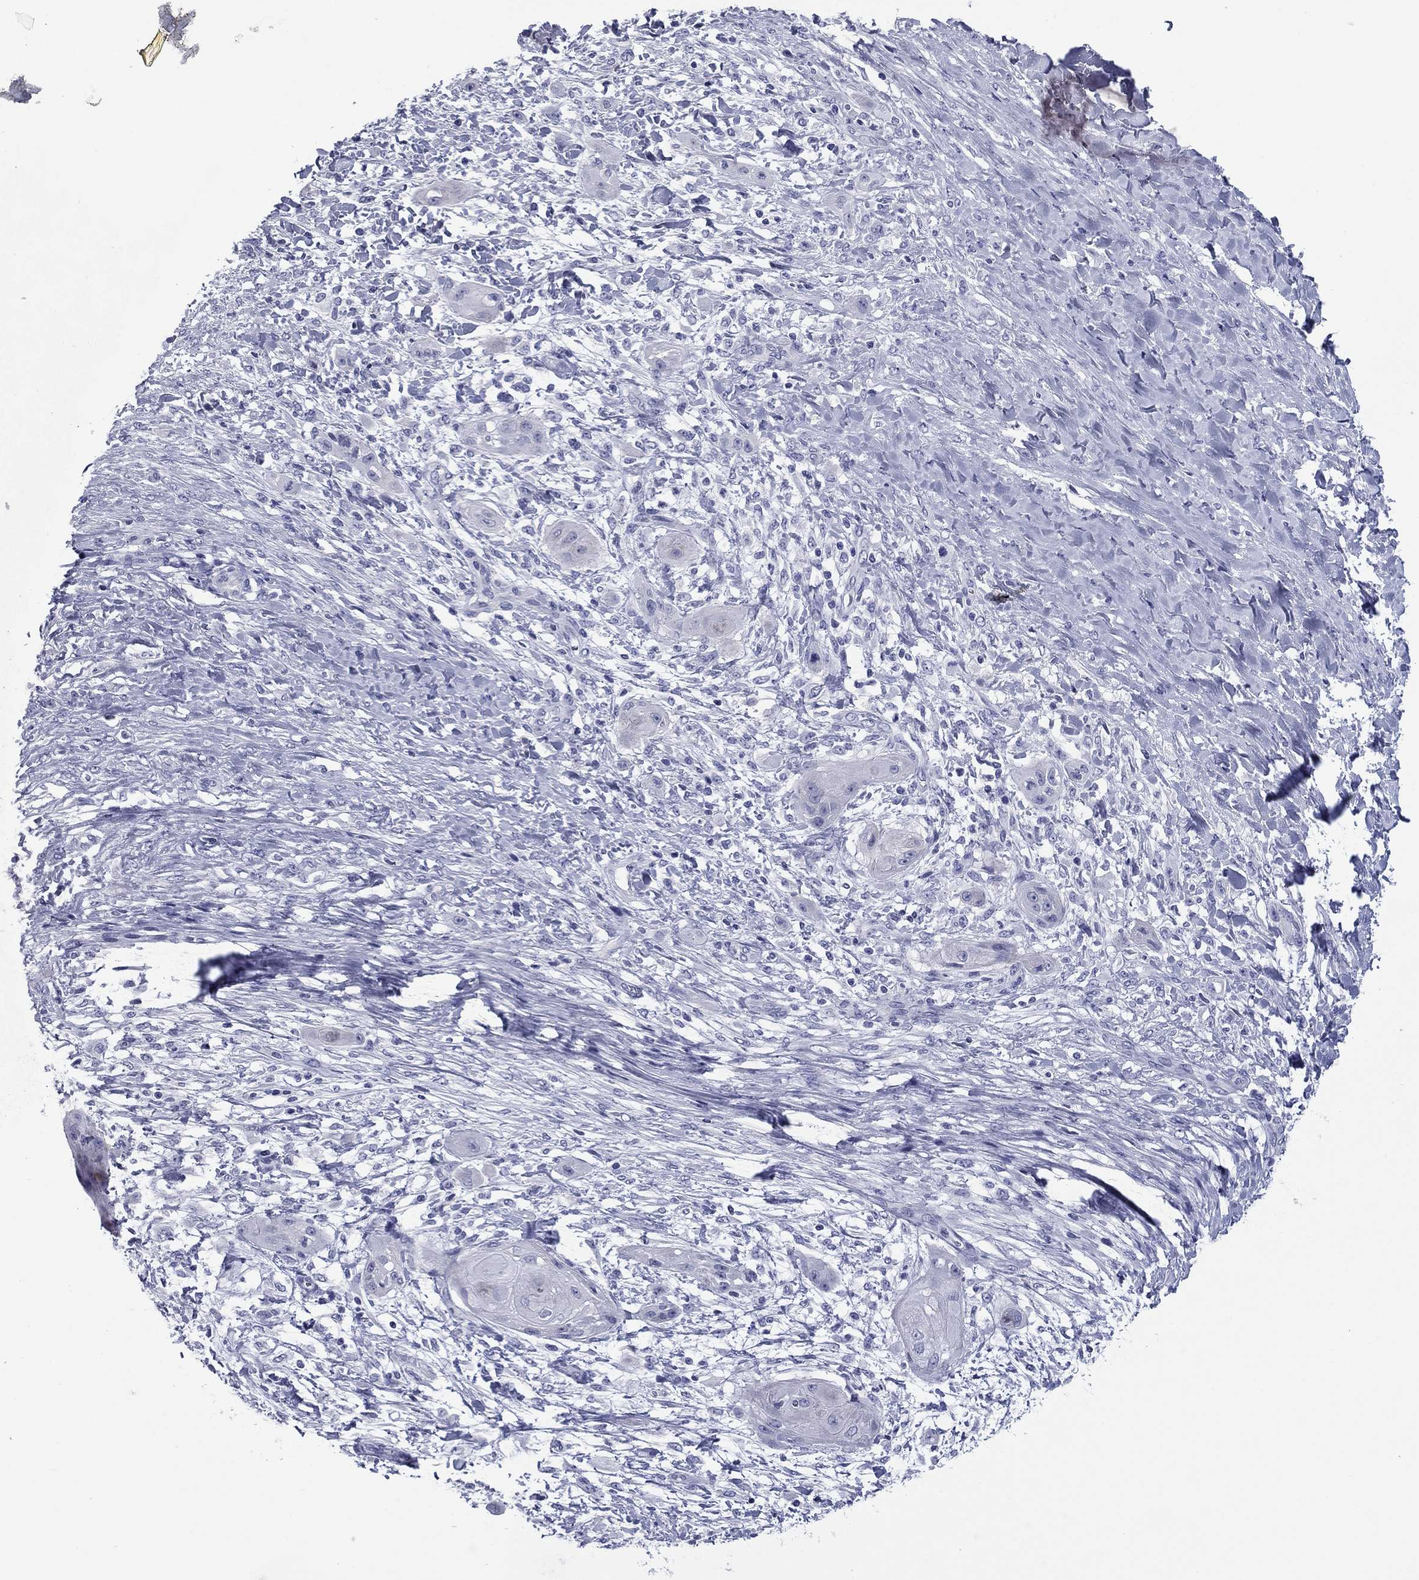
{"staining": {"intensity": "negative", "quantity": "none", "location": "none"}, "tissue": "skin cancer", "cell_type": "Tumor cells", "image_type": "cancer", "snomed": [{"axis": "morphology", "description": "Squamous cell carcinoma, NOS"}, {"axis": "topography", "description": "Skin"}], "caption": "A photomicrograph of skin cancer (squamous cell carcinoma) stained for a protein shows no brown staining in tumor cells.", "gene": "ABCC2", "patient": {"sex": "male", "age": 62}}